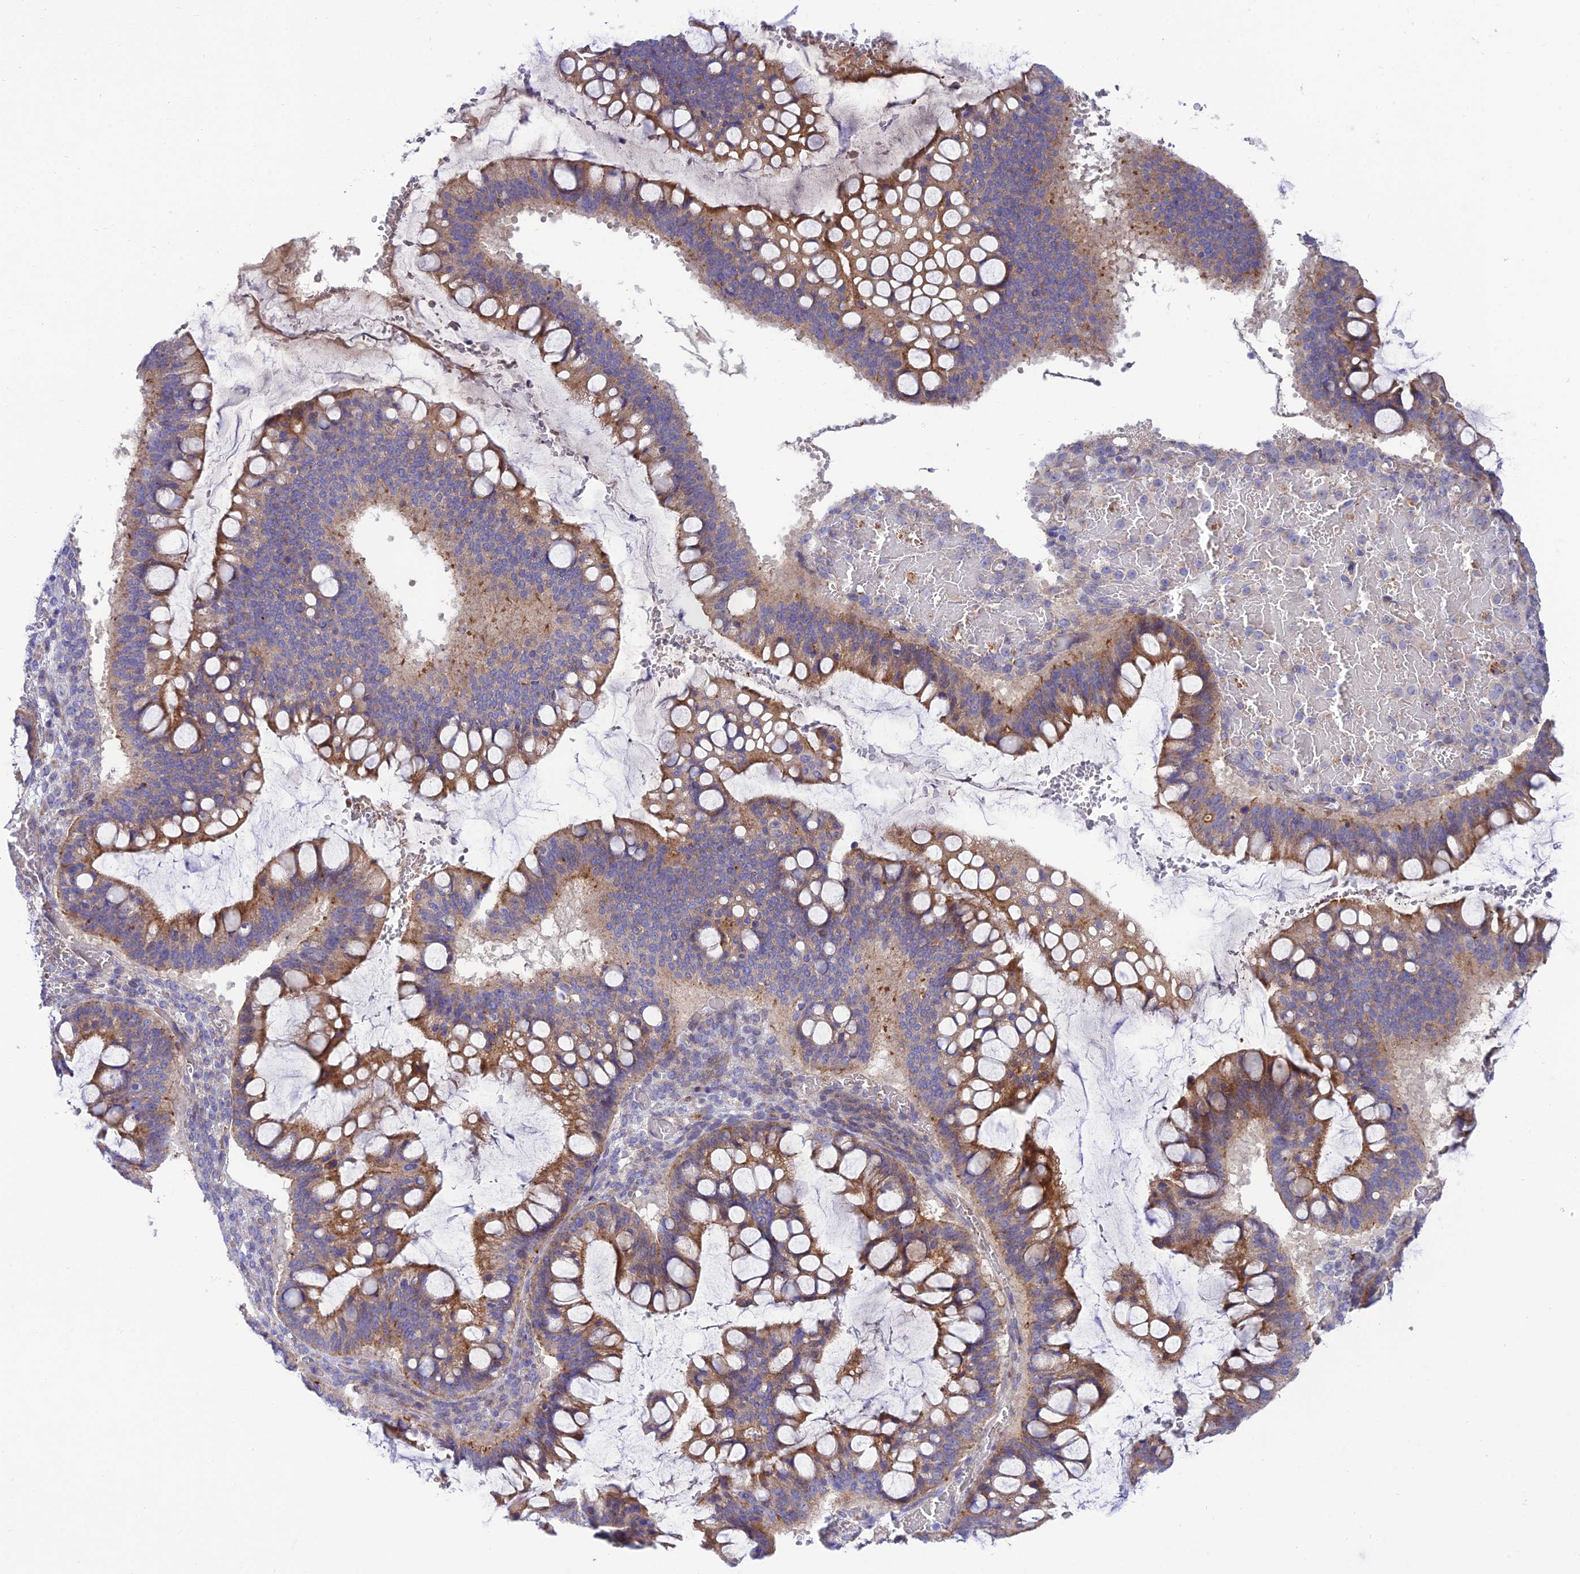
{"staining": {"intensity": "moderate", "quantity": ">75%", "location": "cytoplasmic/membranous"}, "tissue": "ovarian cancer", "cell_type": "Tumor cells", "image_type": "cancer", "snomed": [{"axis": "morphology", "description": "Cystadenocarcinoma, mucinous, NOS"}, {"axis": "topography", "description": "Ovary"}], "caption": "A brown stain highlights moderate cytoplasmic/membranous positivity of a protein in ovarian cancer (mucinous cystadenocarcinoma) tumor cells.", "gene": "CCDC157", "patient": {"sex": "female", "age": 73}}